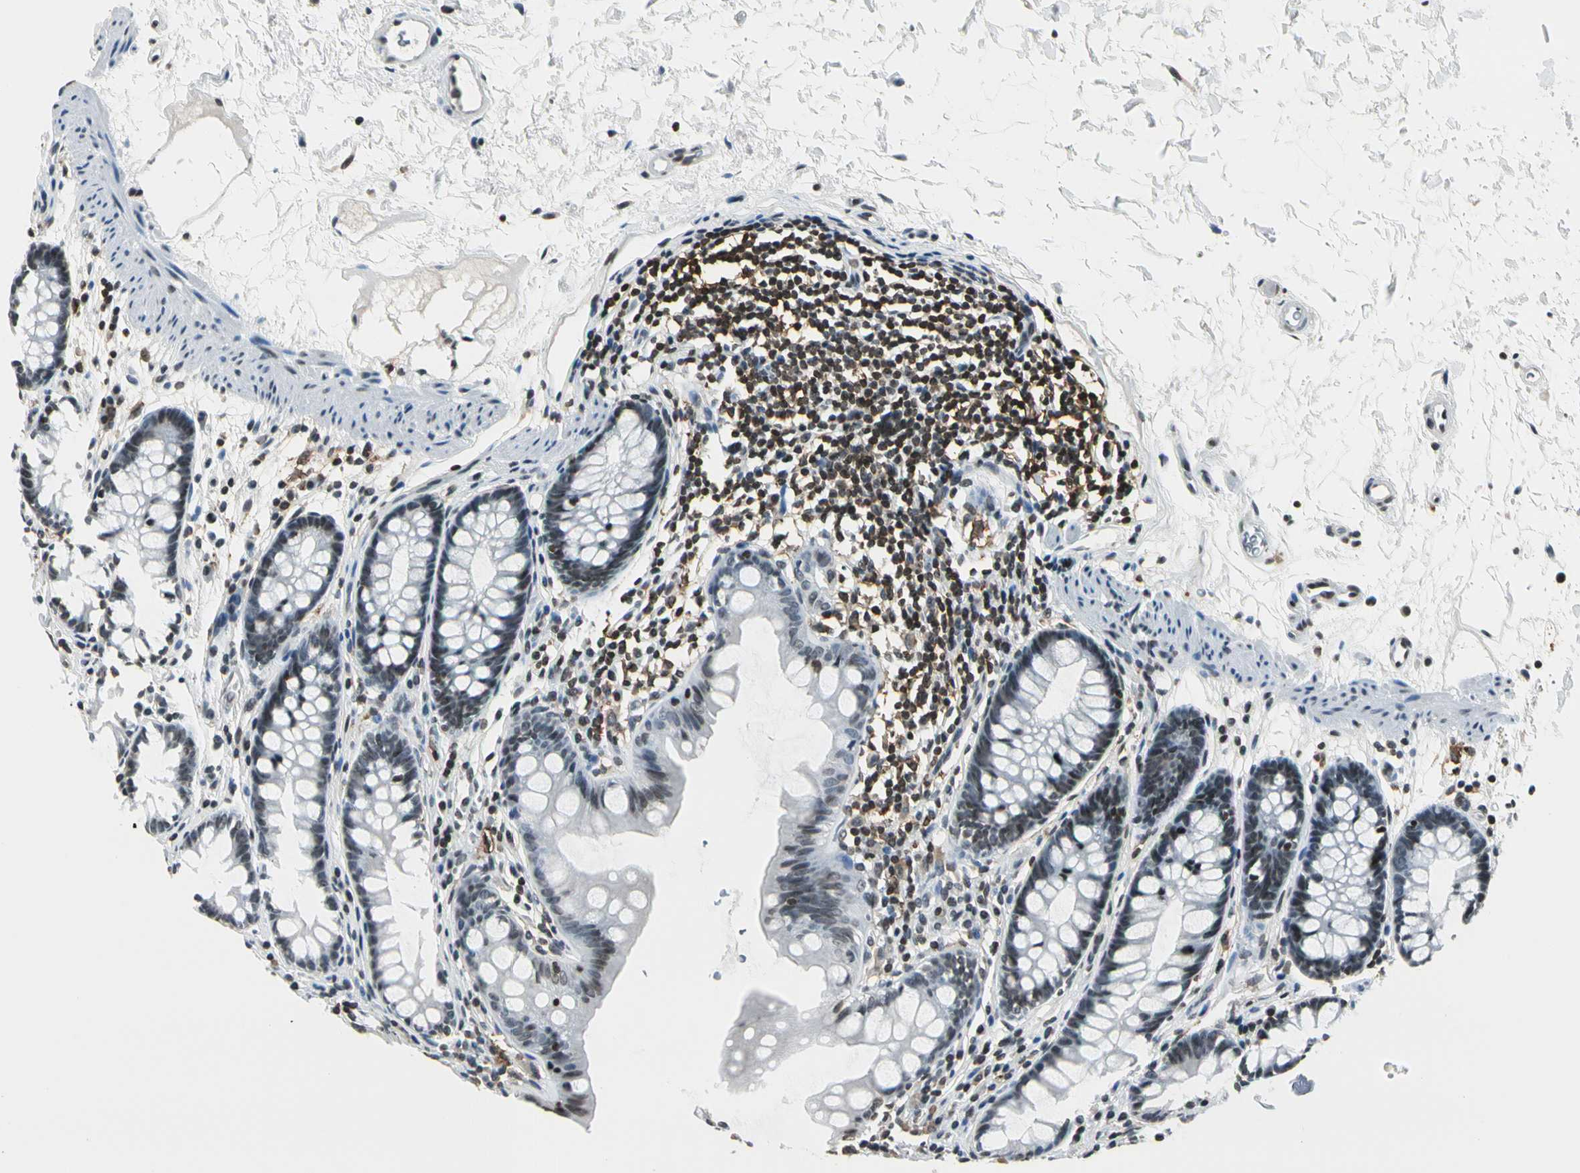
{"staining": {"intensity": "weak", "quantity": "25%-75%", "location": "nuclear"}, "tissue": "colon", "cell_type": "Endothelial cells", "image_type": "normal", "snomed": [{"axis": "morphology", "description": "Normal tissue, NOS"}, {"axis": "topography", "description": "Colon"}], "caption": "This is a histology image of IHC staining of unremarkable colon, which shows weak positivity in the nuclear of endothelial cells.", "gene": "FER", "patient": {"sex": "female", "age": 52}}